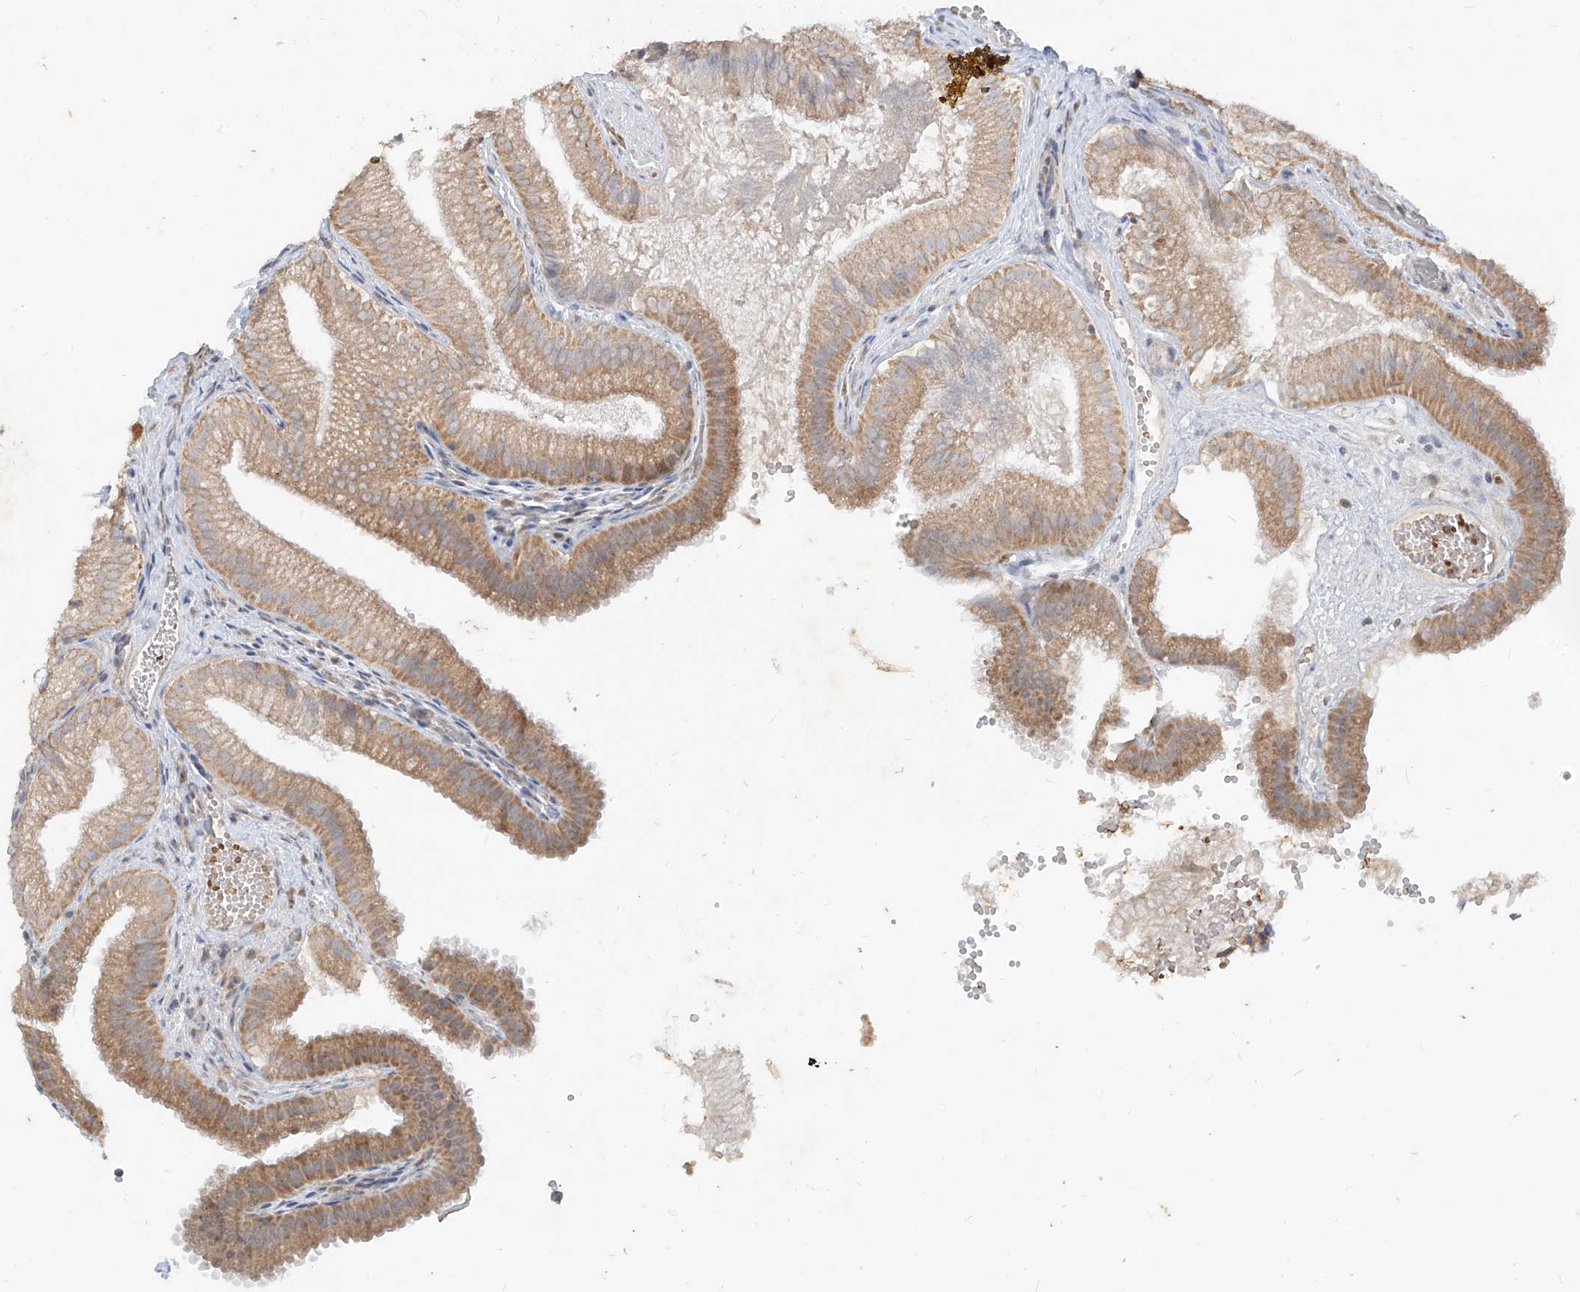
{"staining": {"intensity": "moderate", "quantity": ">75%", "location": "cytoplasmic/membranous"}, "tissue": "gallbladder", "cell_type": "Glandular cells", "image_type": "normal", "snomed": [{"axis": "morphology", "description": "Normal tissue, NOS"}, {"axis": "topography", "description": "Gallbladder"}], "caption": "This histopathology image exhibits immunohistochemistry staining of unremarkable human gallbladder, with medium moderate cytoplasmic/membranous expression in approximately >75% of glandular cells.", "gene": "MTUS2", "patient": {"sex": "female", "age": 30}}